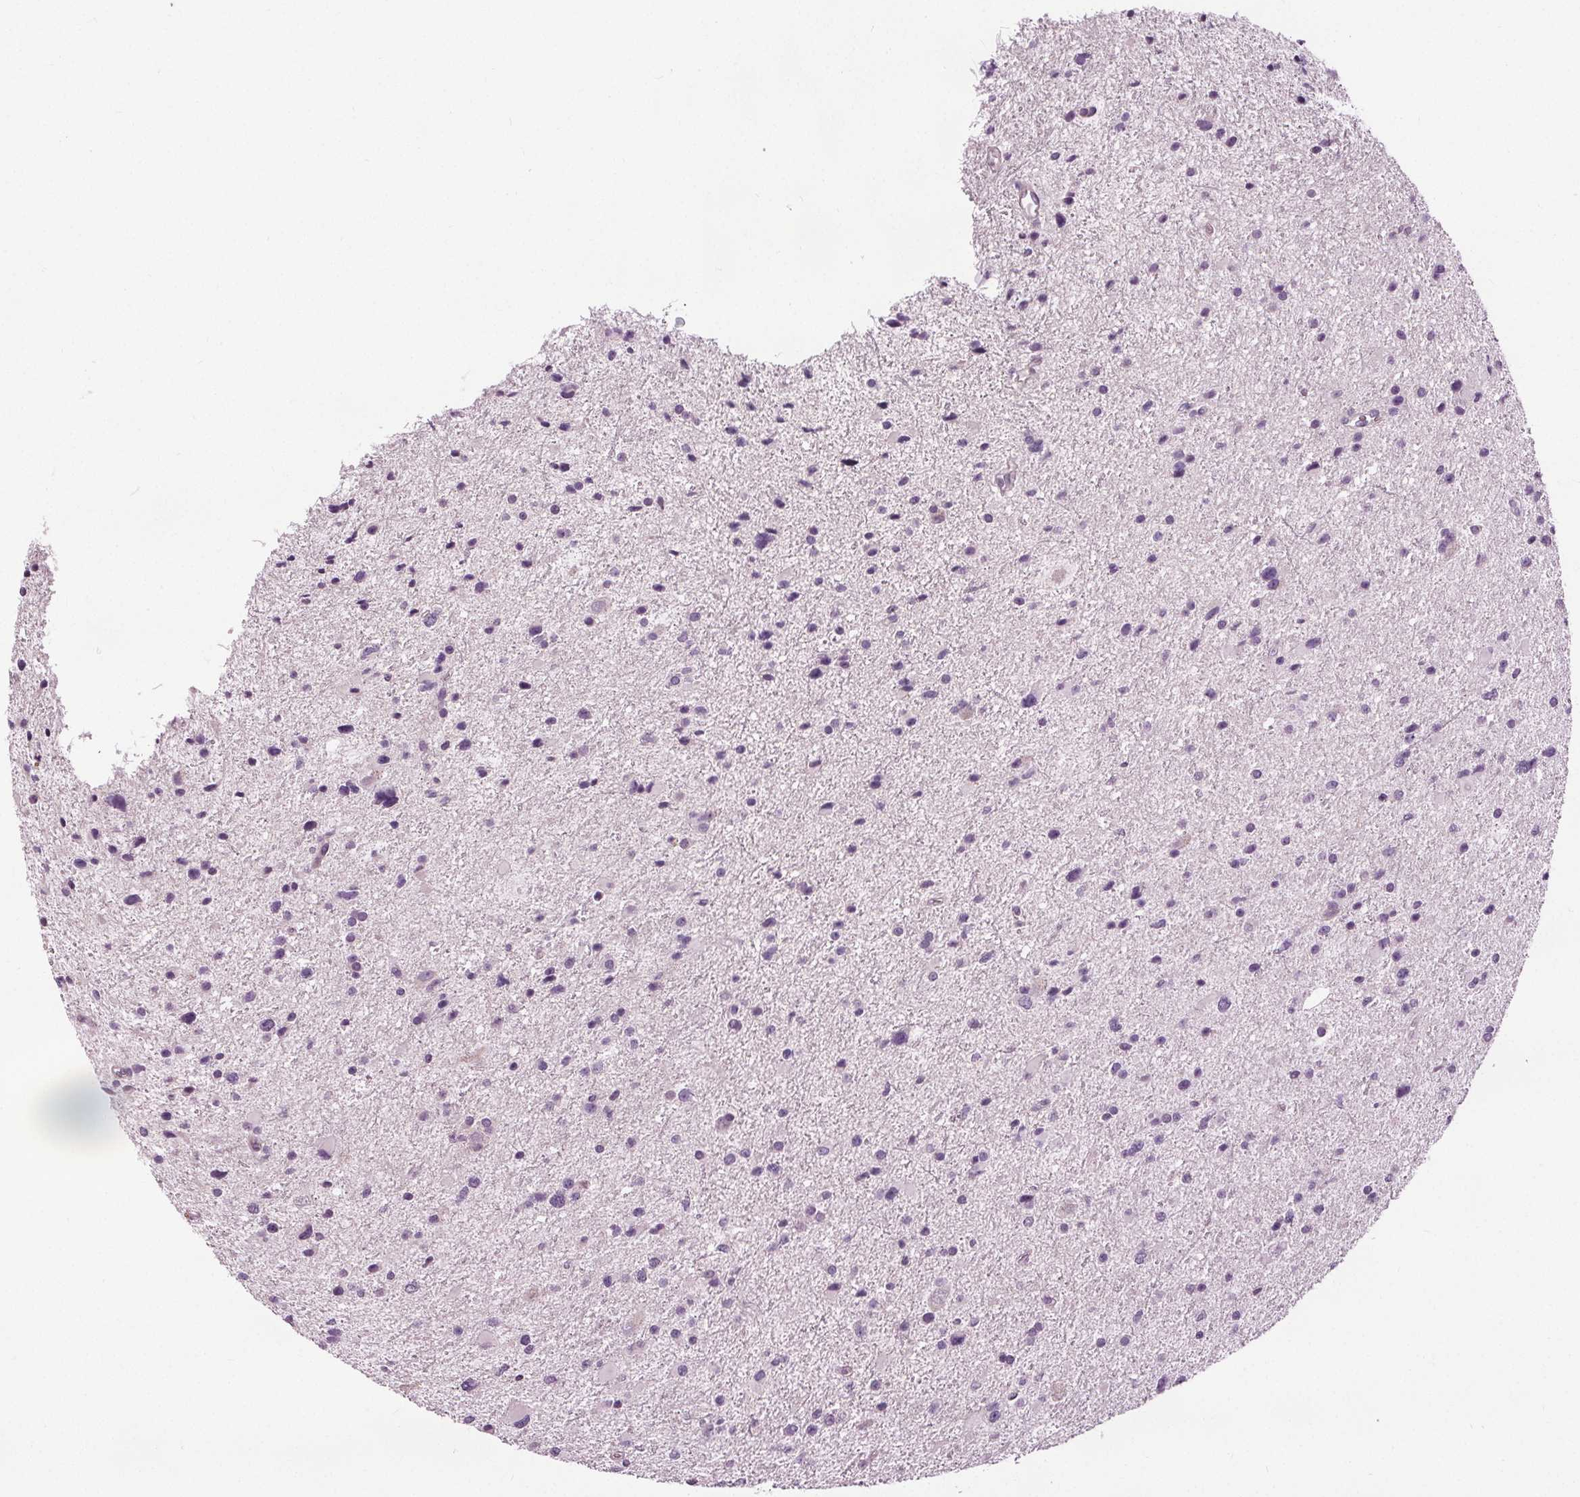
{"staining": {"intensity": "negative", "quantity": "none", "location": "none"}, "tissue": "glioma", "cell_type": "Tumor cells", "image_type": "cancer", "snomed": [{"axis": "morphology", "description": "Glioma, malignant, Low grade"}, {"axis": "topography", "description": "Brain"}], "caption": "Protein analysis of glioma exhibits no significant expression in tumor cells.", "gene": "RASA1", "patient": {"sex": "female", "age": 32}}